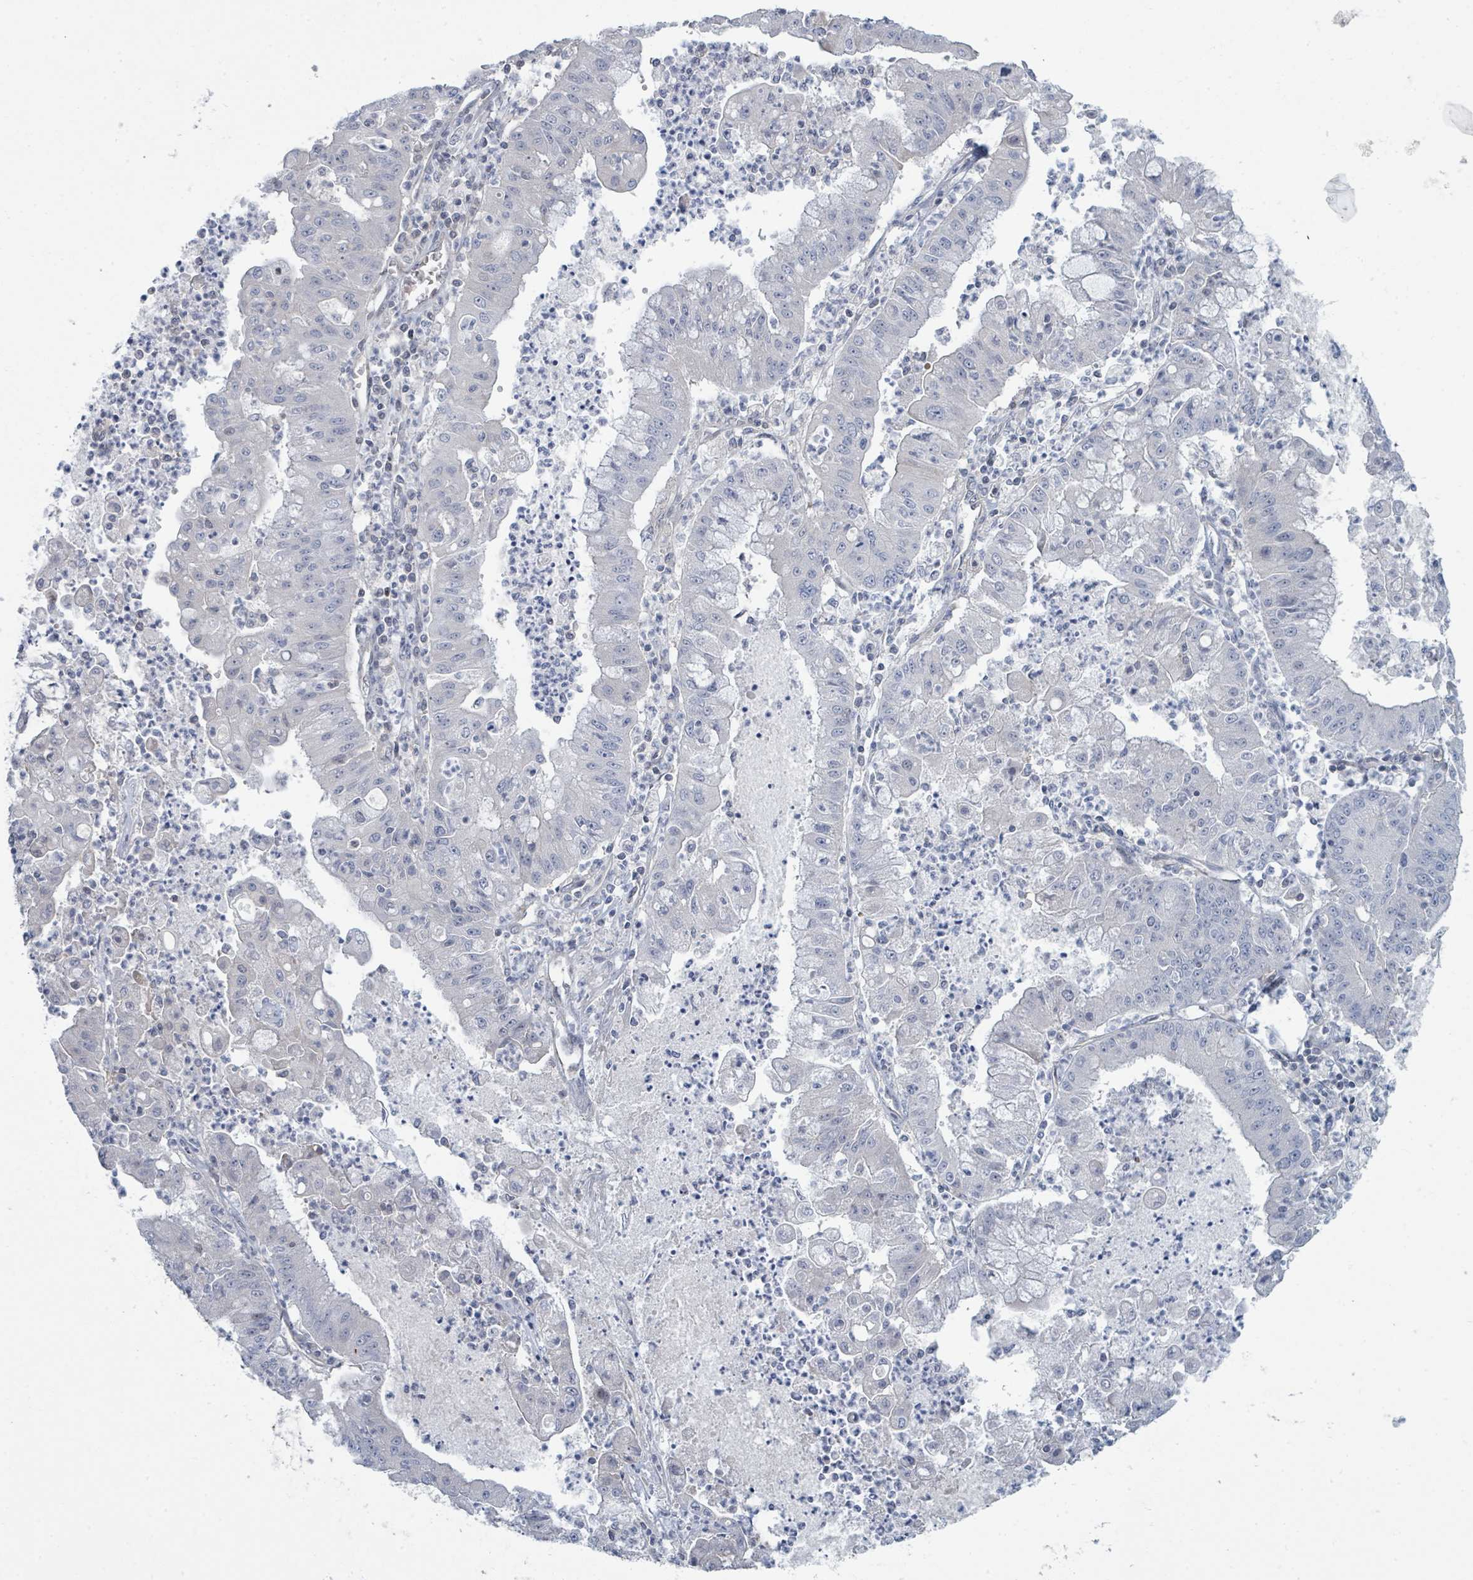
{"staining": {"intensity": "negative", "quantity": "none", "location": "none"}, "tissue": "ovarian cancer", "cell_type": "Tumor cells", "image_type": "cancer", "snomed": [{"axis": "morphology", "description": "Cystadenocarcinoma, mucinous, NOS"}, {"axis": "topography", "description": "Ovary"}], "caption": "Immunohistochemistry (IHC) of ovarian mucinous cystadenocarcinoma exhibits no staining in tumor cells.", "gene": "SLC25A45", "patient": {"sex": "female", "age": 70}}